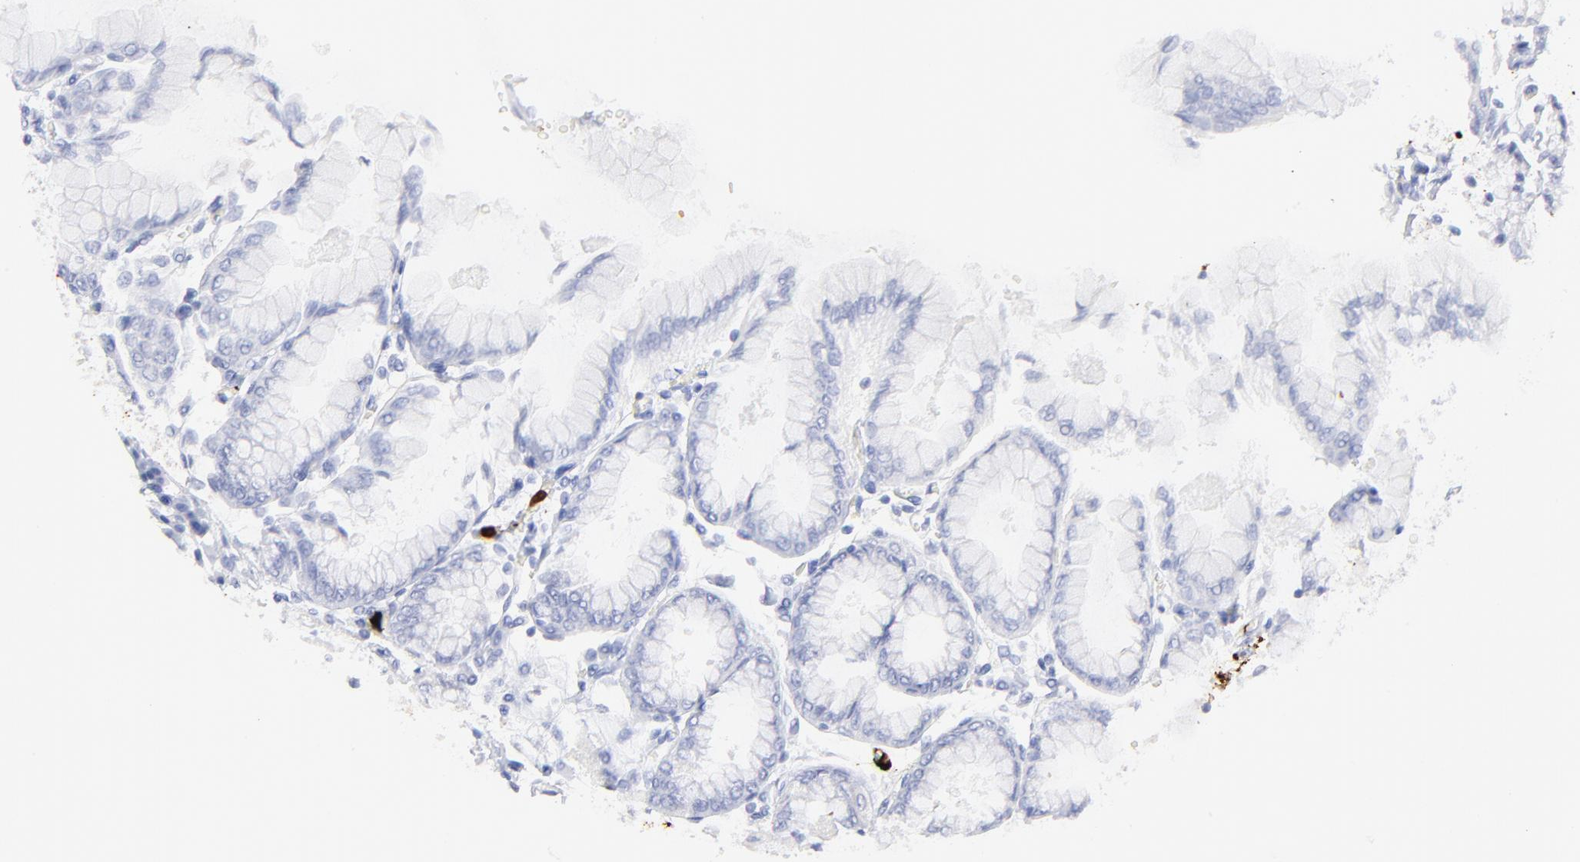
{"staining": {"intensity": "negative", "quantity": "none", "location": "none"}, "tissue": "stomach", "cell_type": "Glandular cells", "image_type": "normal", "snomed": [{"axis": "morphology", "description": "Normal tissue, NOS"}, {"axis": "topography", "description": "Stomach, upper"}], "caption": "Immunohistochemical staining of benign stomach demonstrates no significant staining in glandular cells.", "gene": "S100A12", "patient": {"sex": "female", "age": 56}}